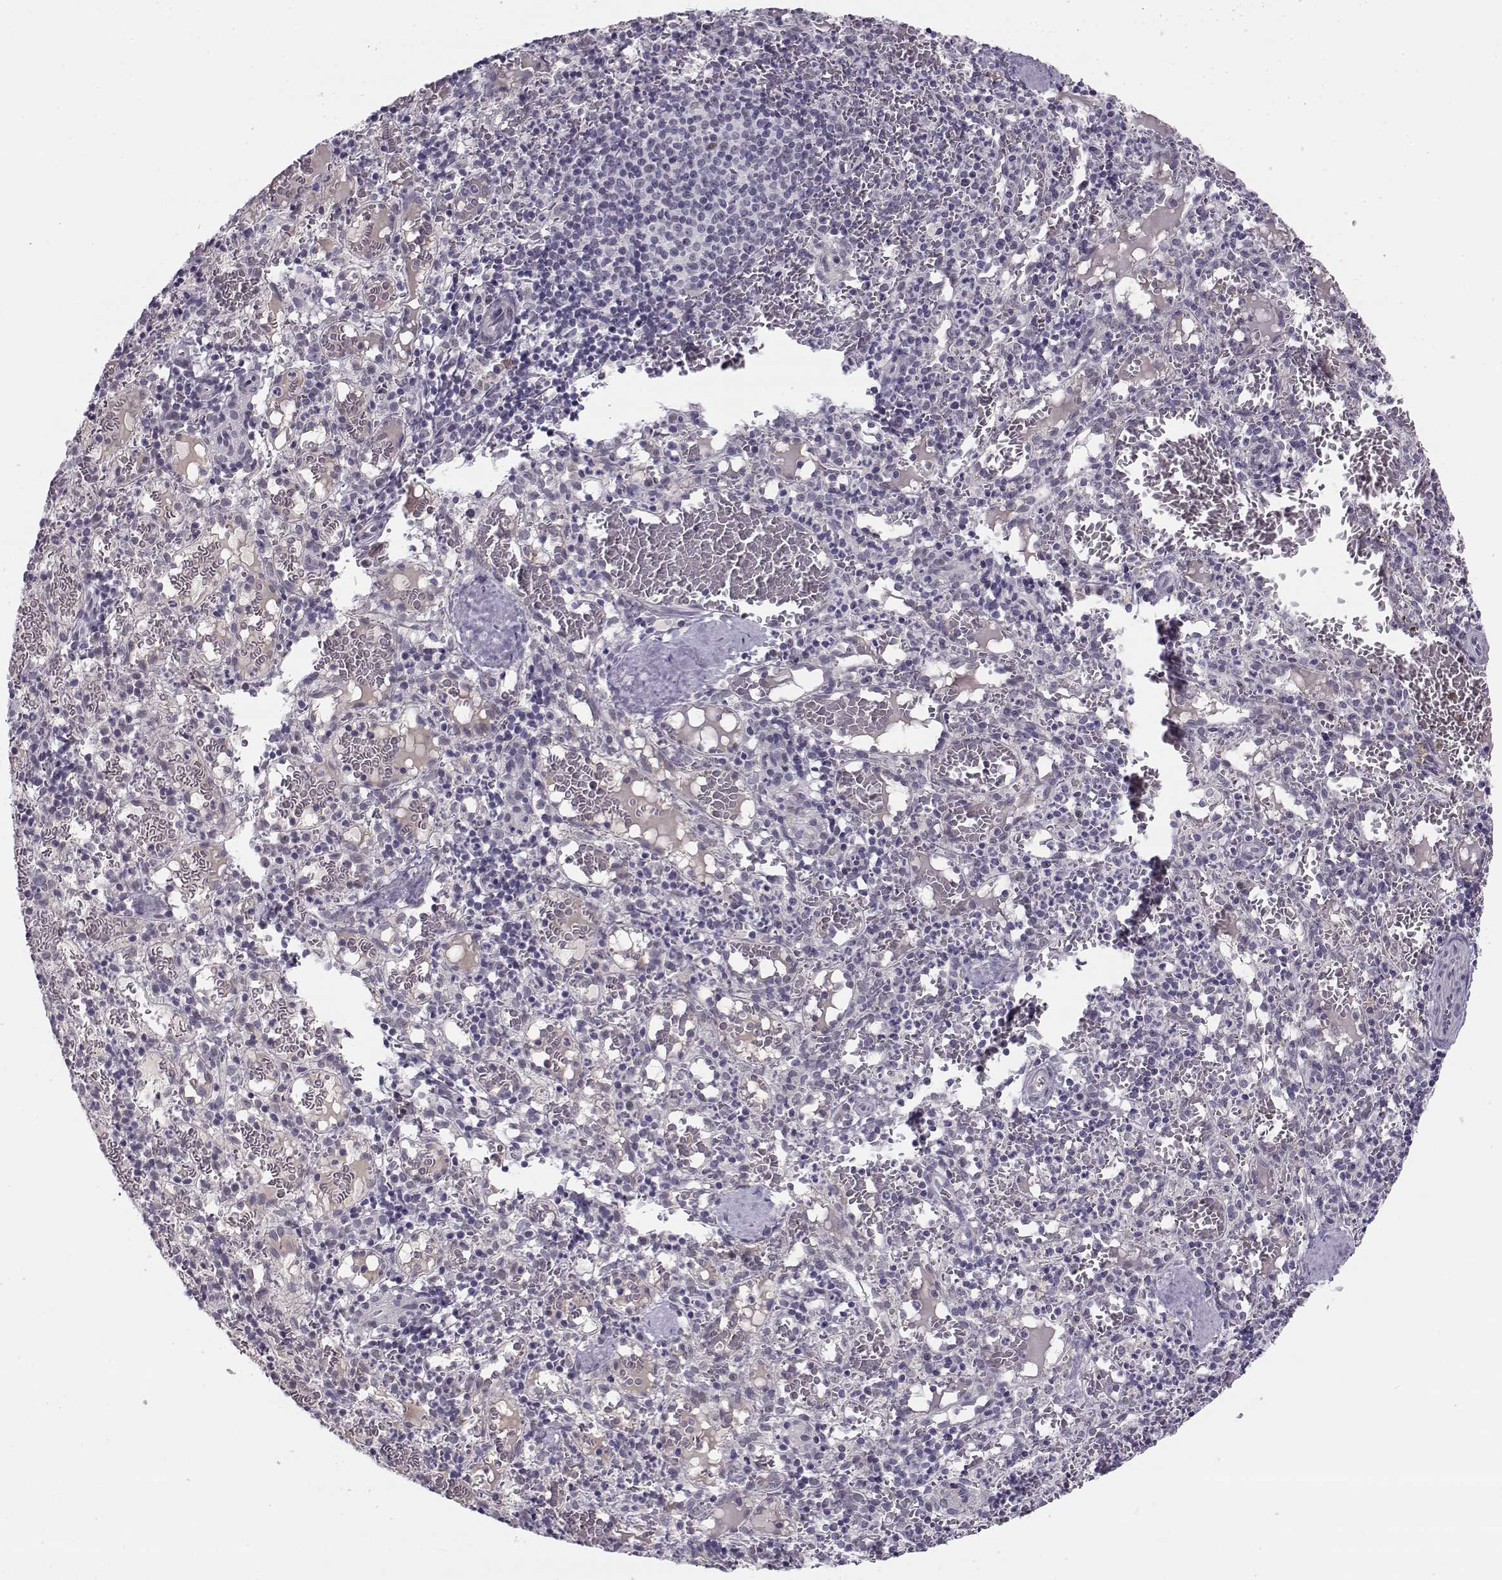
{"staining": {"intensity": "negative", "quantity": "none", "location": "none"}, "tissue": "spleen", "cell_type": "Cells in red pulp", "image_type": "normal", "snomed": [{"axis": "morphology", "description": "Normal tissue, NOS"}, {"axis": "topography", "description": "Spleen"}], "caption": "Protein analysis of benign spleen reveals no significant positivity in cells in red pulp. (Brightfield microscopy of DAB (3,3'-diaminobenzidine) immunohistochemistry (IHC) at high magnification).", "gene": "C16orf86", "patient": {"sex": "male", "age": 11}}